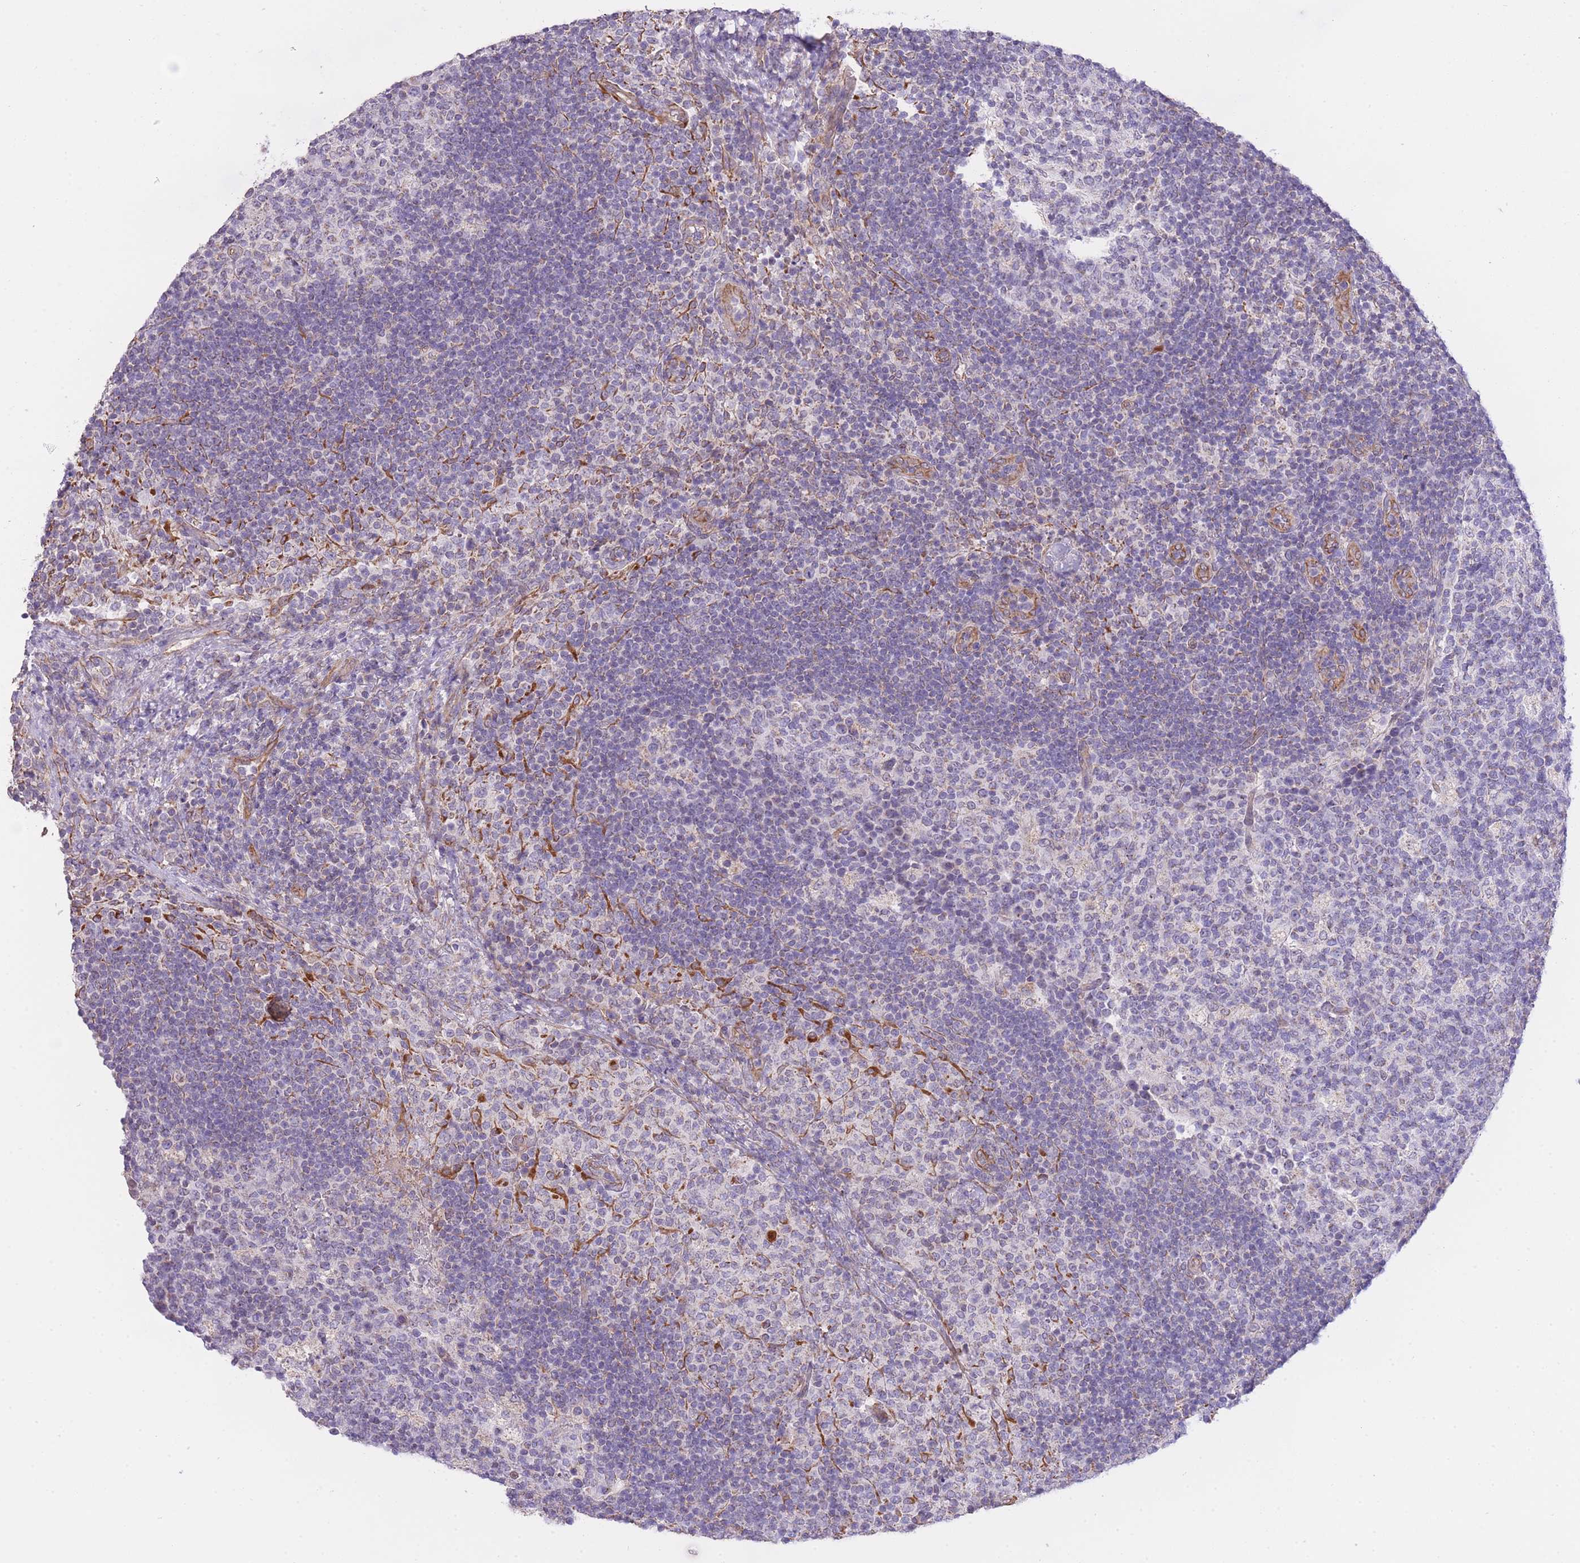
{"staining": {"intensity": "negative", "quantity": "none", "location": "none"}, "tissue": "lymph node", "cell_type": "Germinal center cells", "image_type": "normal", "snomed": [{"axis": "morphology", "description": "Normal tissue, NOS"}, {"axis": "topography", "description": "Lymph node"}], "caption": "IHC photomicrograph of unremarkable human lymph node stained for a protein (brown), which shows no expression in germinal center cells.", "gene": "CTBP1", "patient": {"sex": "female", "age": 31}}